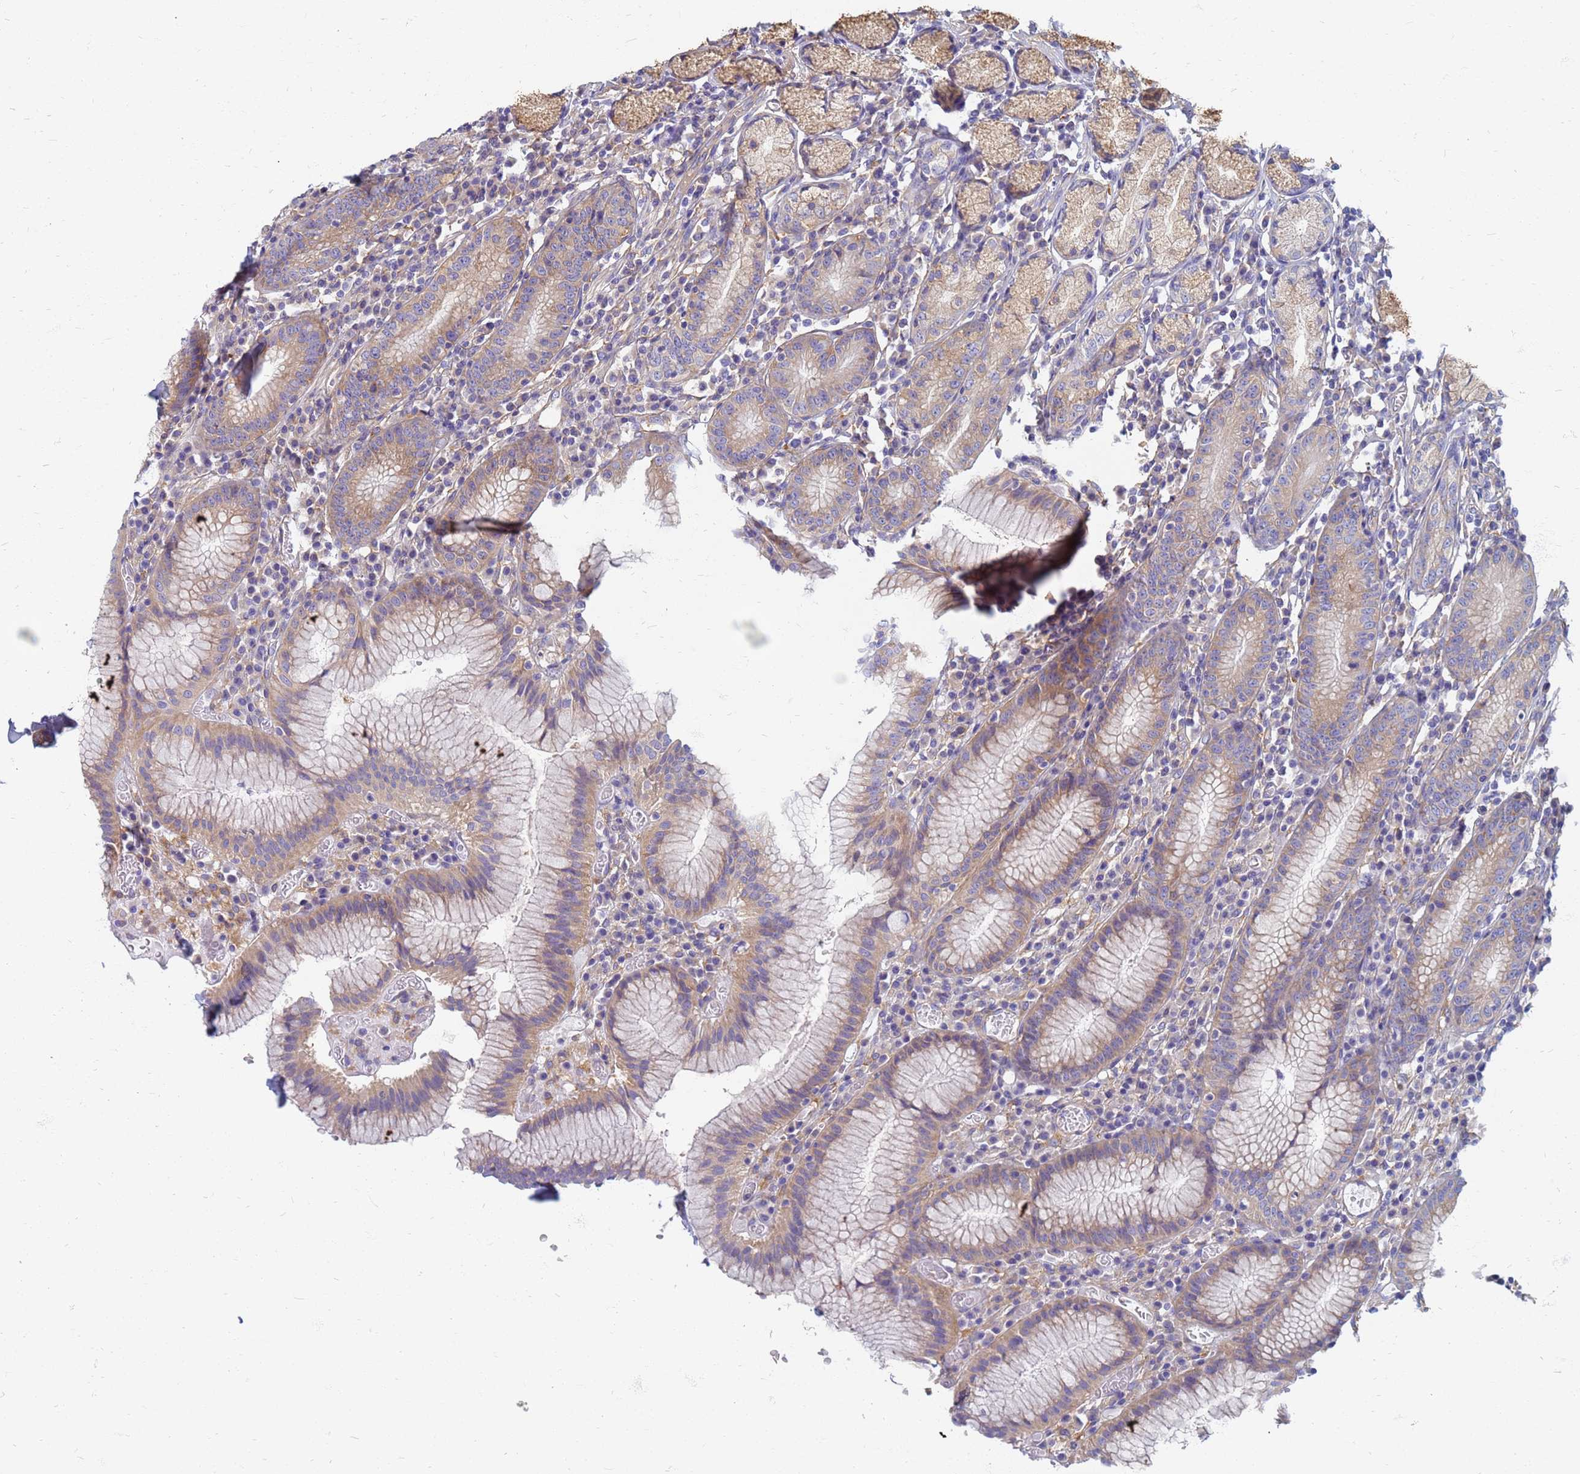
{"staining": {"intensity": "weak", "quantity": ">75%", "location": "cytoplasmic/membranous"}, "tissue": "stomach", "cell_type": "Glandular cells", "image_type": "normal", "snomed": [{"axis": "morphology", "description": "Normal tissue, NOS"}, {"axis": "topography", "description": "Stomach"}], "caption": "Brown immunohistochemical staining in unremarkable stomach exhibits weak cytoplasmic/membranous expression in approximately >75% of glandular cells.", "gene": "EEA1", "patient": {"sex": "male", "age": 55}}